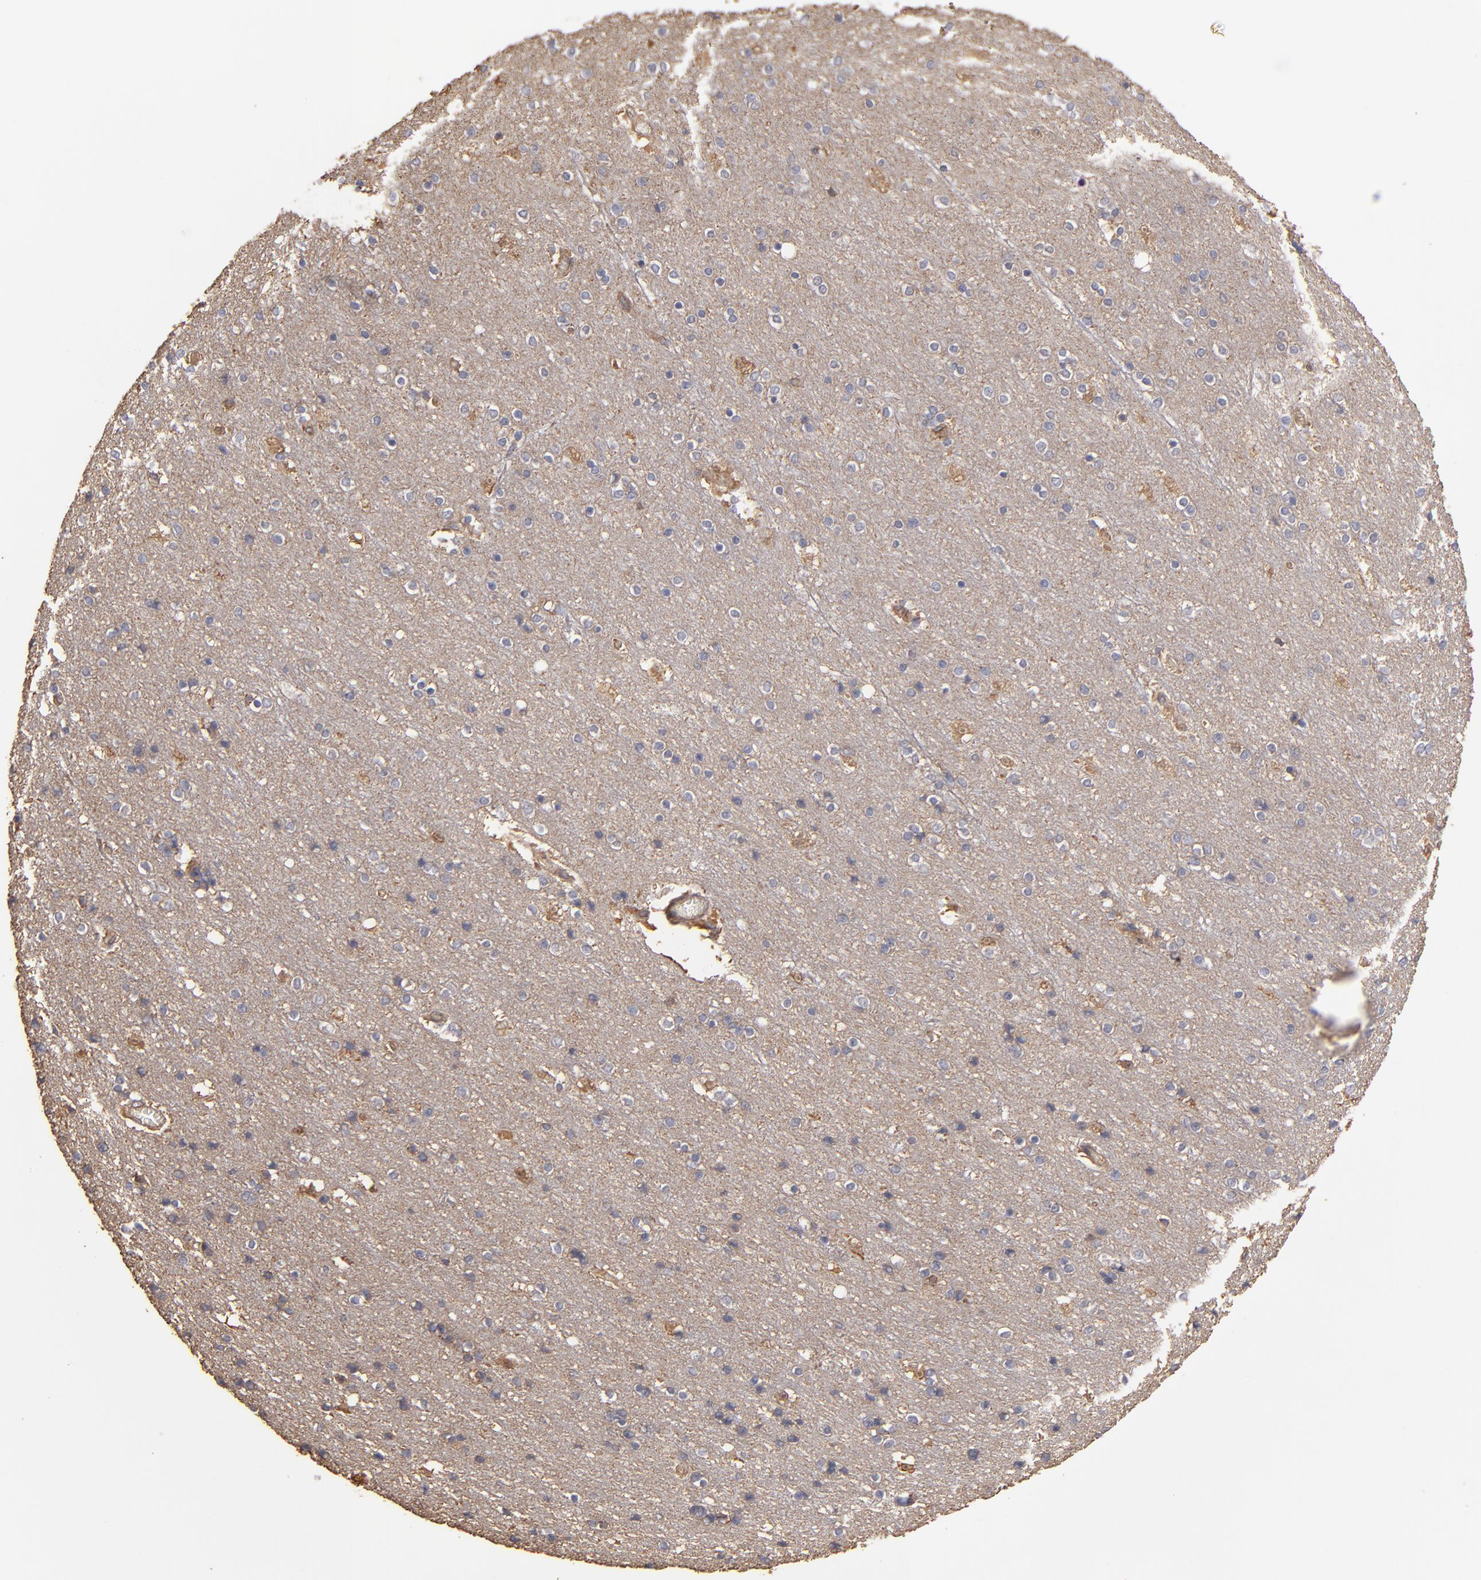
{"staining": {"intensity": "weak", "quantity": ">75%", "location": "cytoplasmic/membranous"}, "tissue": "cerebral cortex", "cell_type": "Endothelial cells", "image_type": "normal", "snomed": [{"axis": "morphology", "description": "Normal tissue, NOS"}, {"axis": "topography", "description": "Cerebral cortex"}], "caption": "The micrograph reveals immunohistochemical staining of normal cerebral cortex. There is weak cytoplasmic/membranous positivity is present in about >75% of endothelial cells. (DAB IHC with brightfield microscopy, high magnification).", "gene": "DMD", "patient": {"sex": "female", "age": 54}}